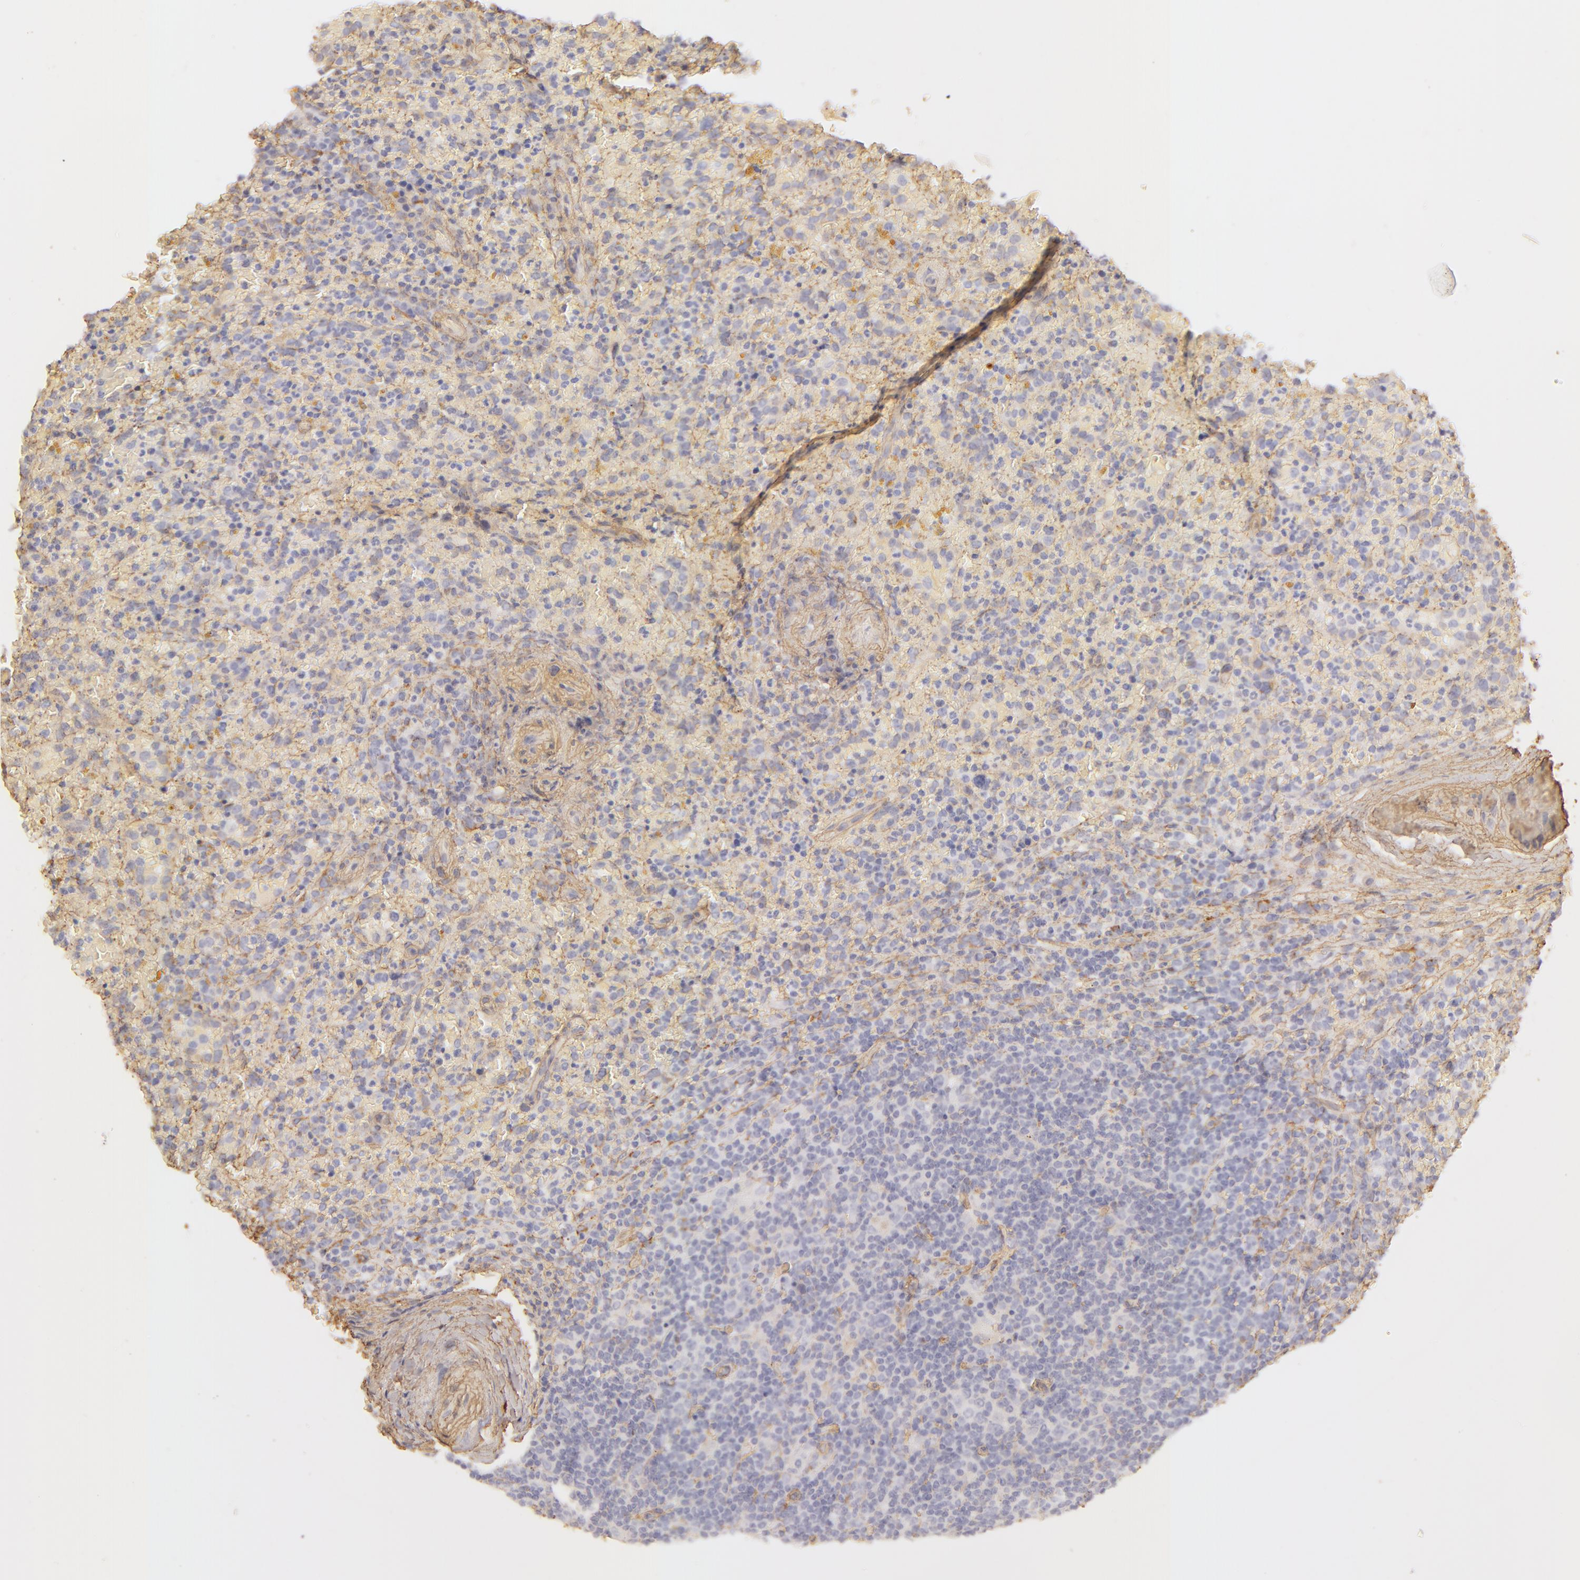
{"staining": {"intensity": "negative", "quantity": "none", "location": "none"}, "tissue": "lymphoma", "cell_type": "Tumor cells", "image_type": "cancer", "snomed": [{"axis": "morphology", "description": "Malignant lymphoma, non-Hodgkin's type, High grade"}, {"axis": "topography", "description": "Spleen"}, {"axis": "topography", "description": "Lymph node"}], "caption": "Tumor cells show no significant protein staining in lymphoma.", "gene": "COL4A1", "patient": {"sex": "female", "age": 70}}